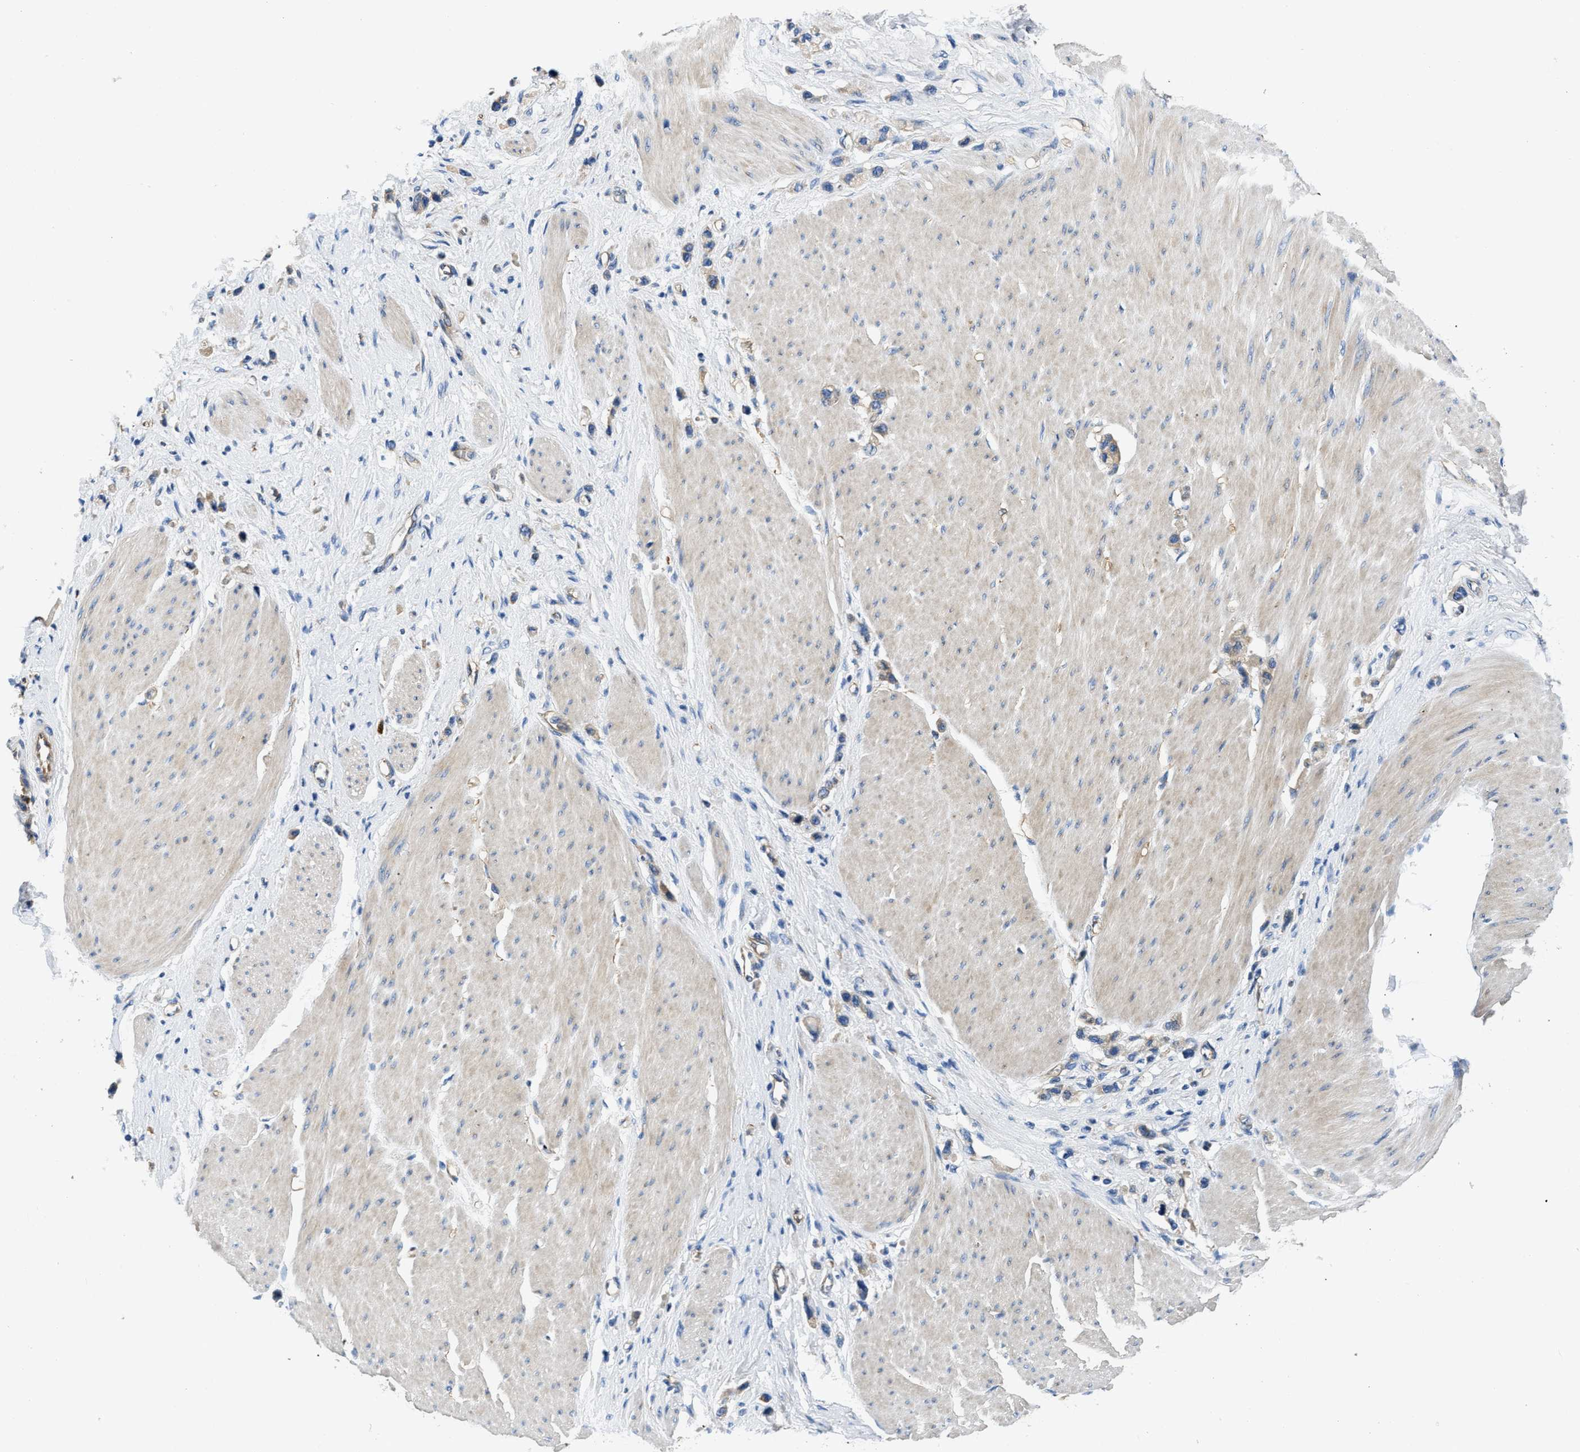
{"staining": {"intensity": "negative", "quantity": "none", "location": "none"}, "tissue": "stomach cancer", "cell_type": "Tumor cells", "image_type": "cancer", "snomed": [{"axis": "morphology", "description": "Adenocarcinoma, NOS"}, {"axis": "topography", "description": "Stomach"}], "caption": "An immunohistochemistry histopathology image of adenocarcinoma (stomach) is shown. There is no staining in tumor cells of adenocarcinoma (stomach).", "gene": "CSDE1", "patient": {"sex": "female", "age": 65}}